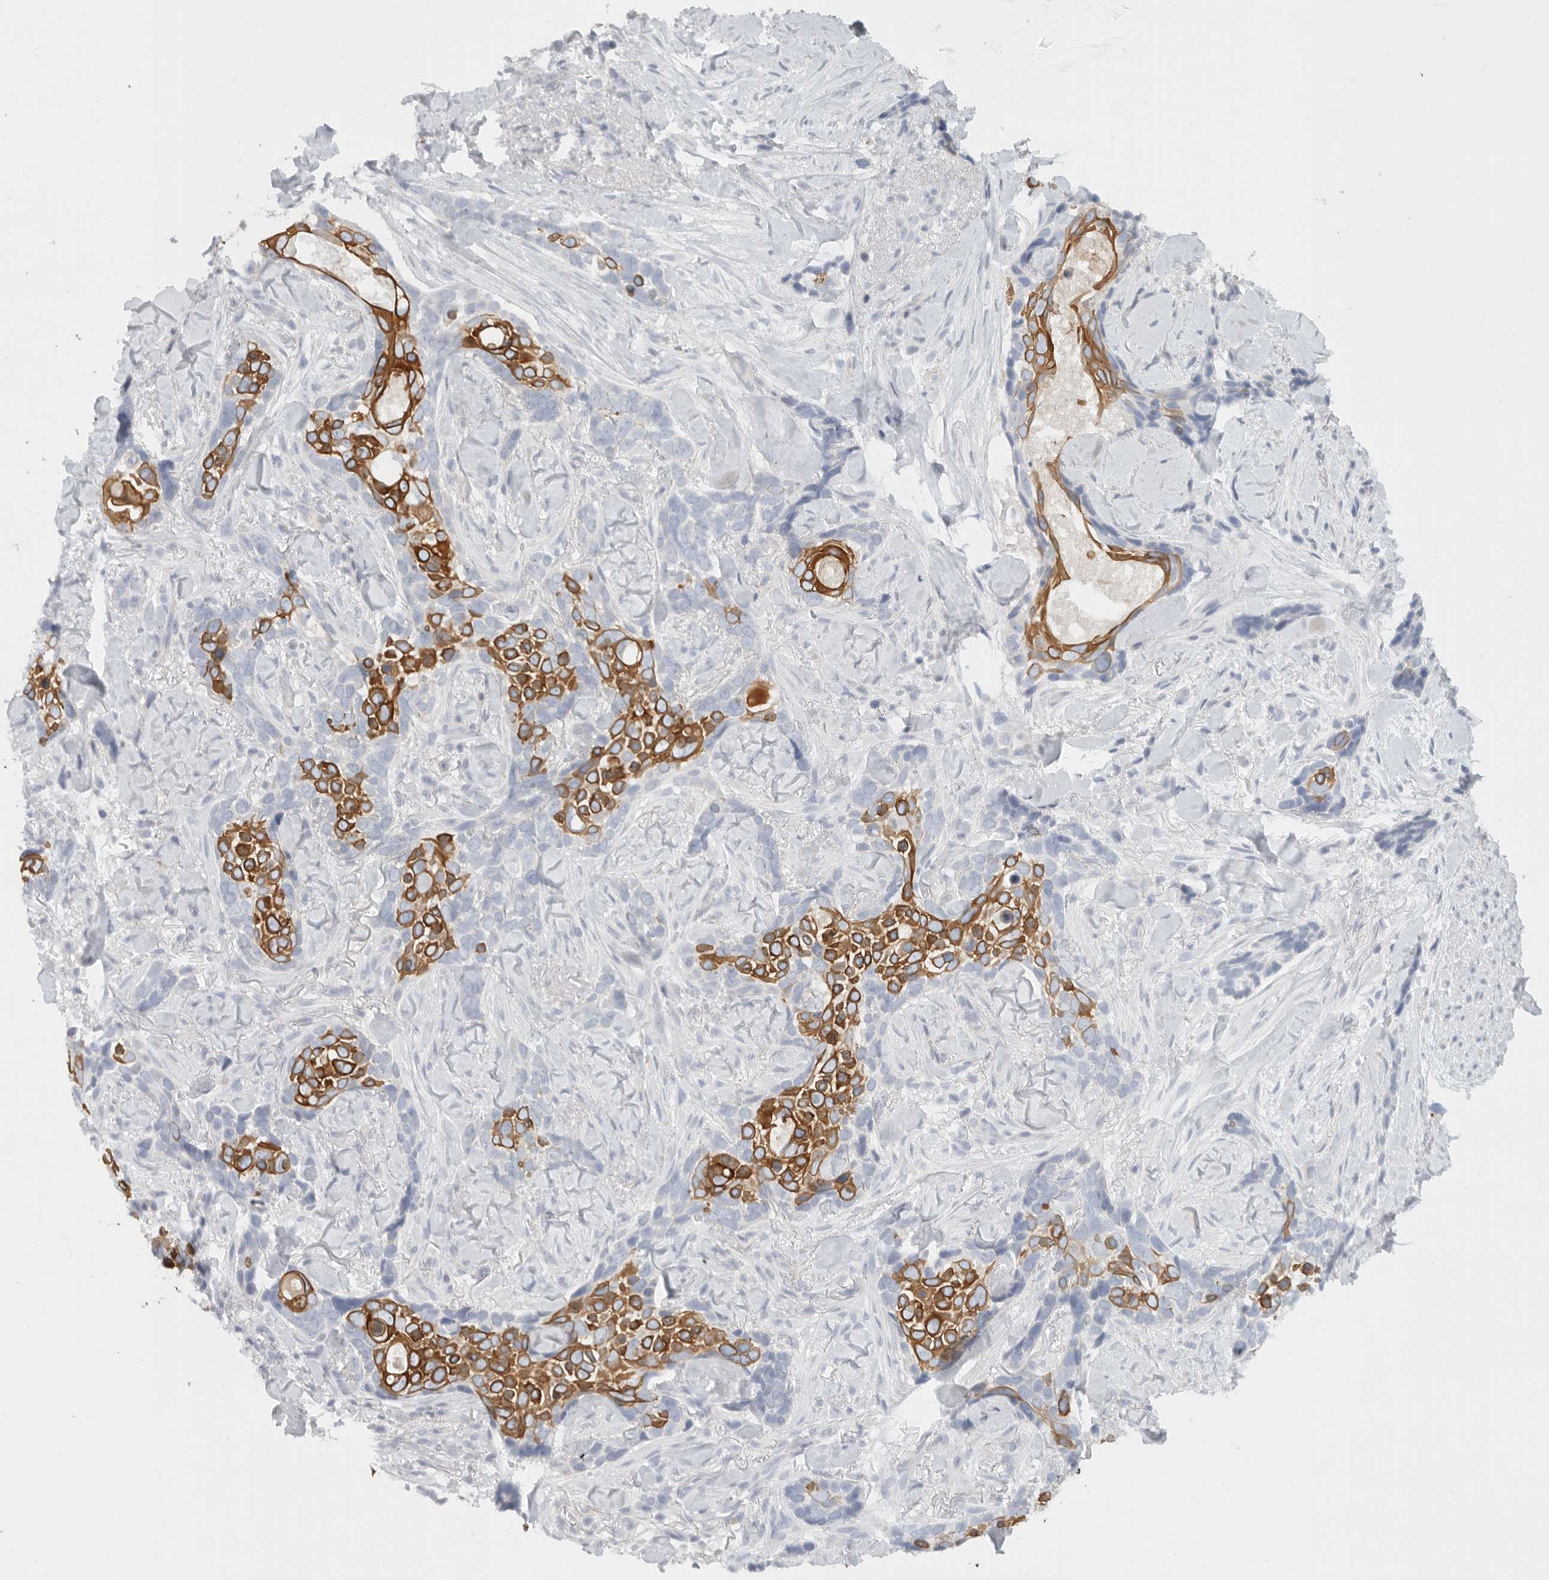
{"staining": {"intensity": "strong", "quantity": "25%-75%", "location": "cytoplasmic/membranous"}, "tissue": "skin cancer", "cell_type": "Tumor cells", "image_type": "cancer", "snomed": [{"axis": "morphology", "description": "Basal cell carcinoma"}, {"axis": "topography", "description": "Skin"}], "caption": "Human skin cancer stained with a protein marker reveals strong staining in tumor cells.", "gene": "TMEM69", "patient": {"sex": "female", "age": 82}}